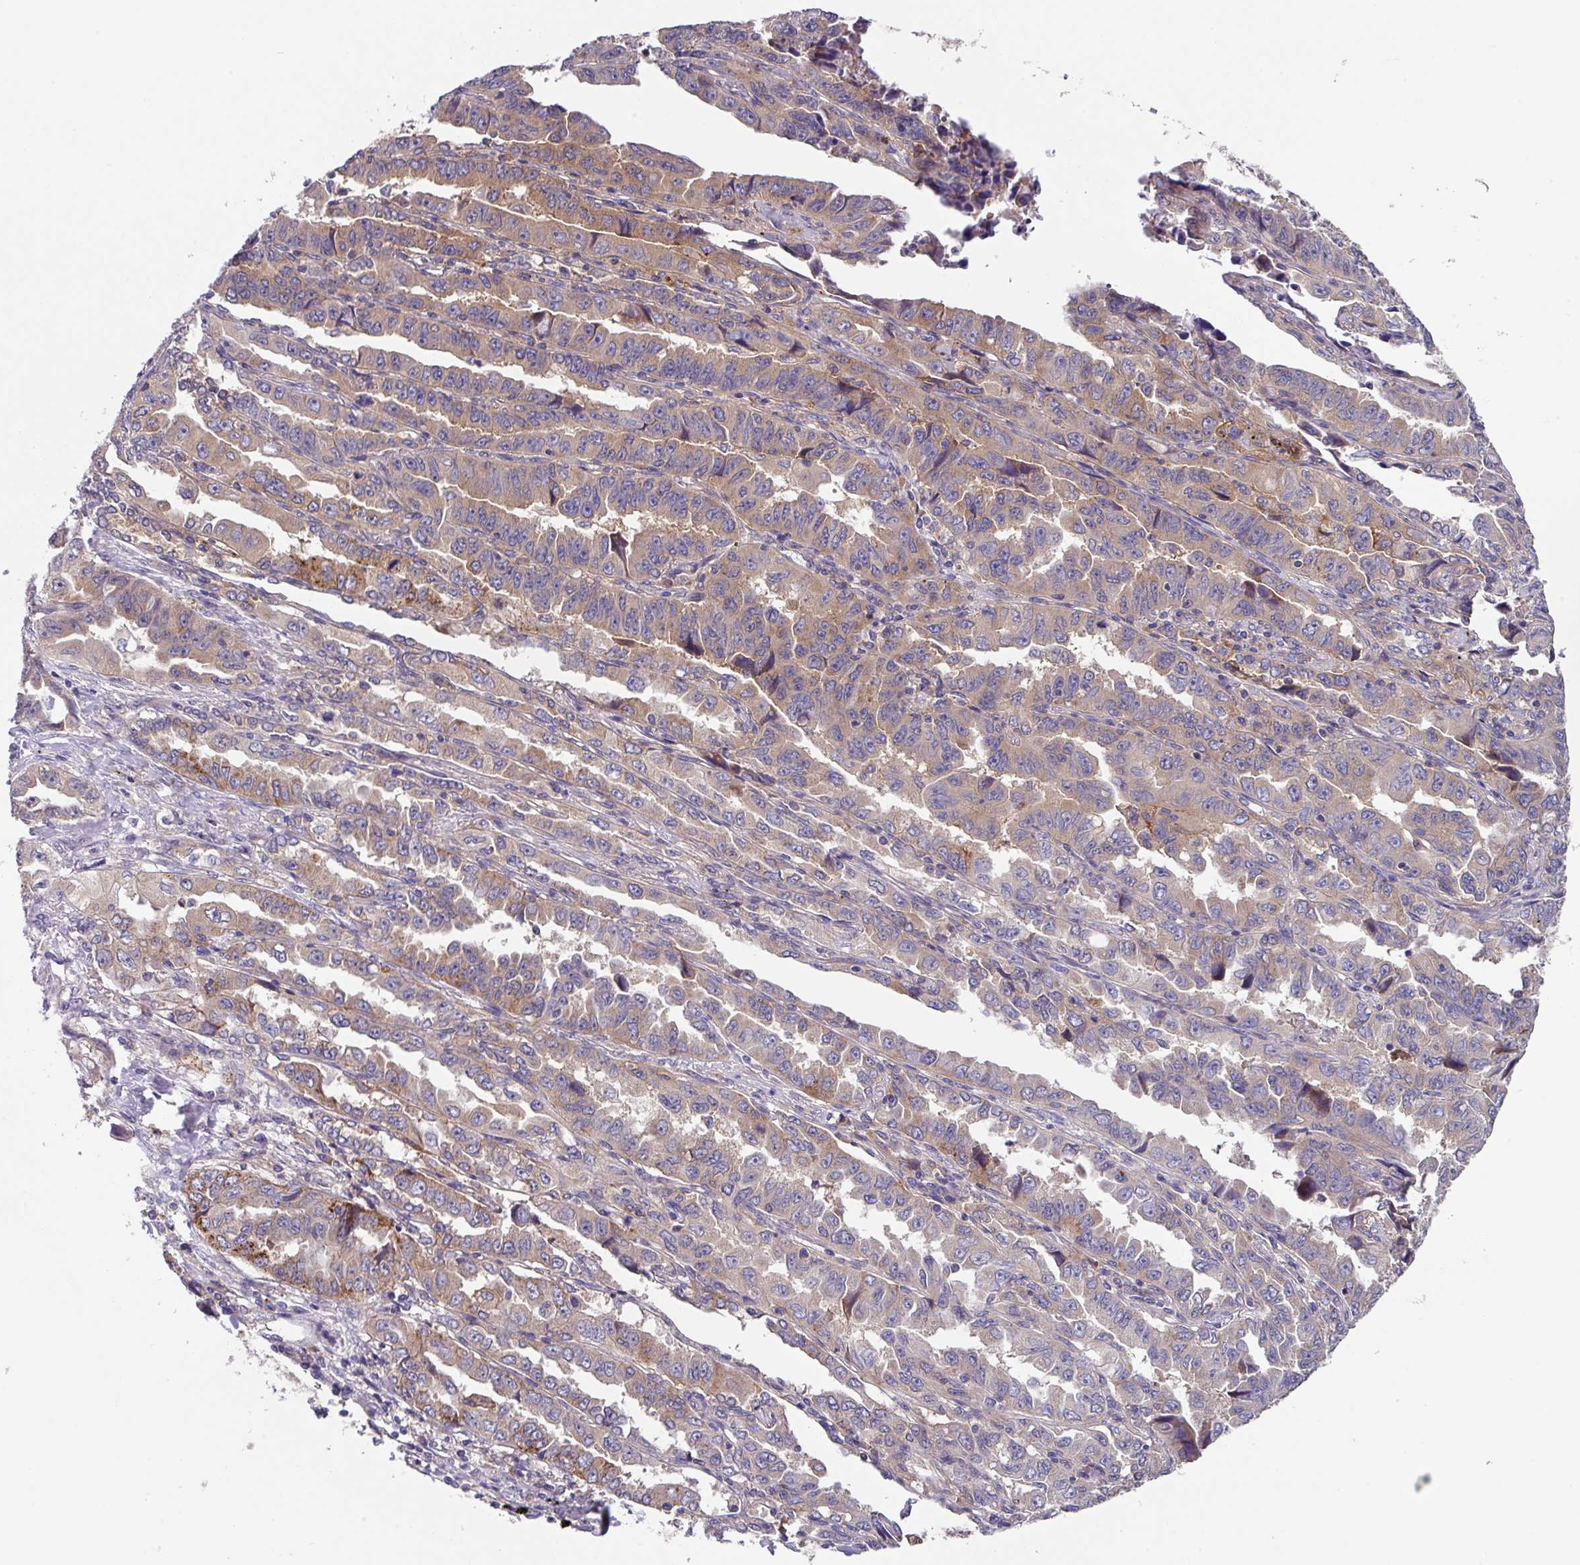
{"staining": {"intensity": "moderate", "quantity": "<25%", "location": "cytoplasmic/membranous"}, "tissue": "lung cancer", "cell_type": "Tumor cells", "image_type": "cancer", "snomed": [{"axis": "morphology", "description": "Adenocarcinoma, NOS"}, {"axis": "topography", "description": "Lung"}], "caption": "Tumor cells demonstrate moderate cytoplasmic/membranous expression in approximately <25% of cells in lung cancer.", "gene": "EIF4B", "patient": {"sex": "female", "age": 51}}